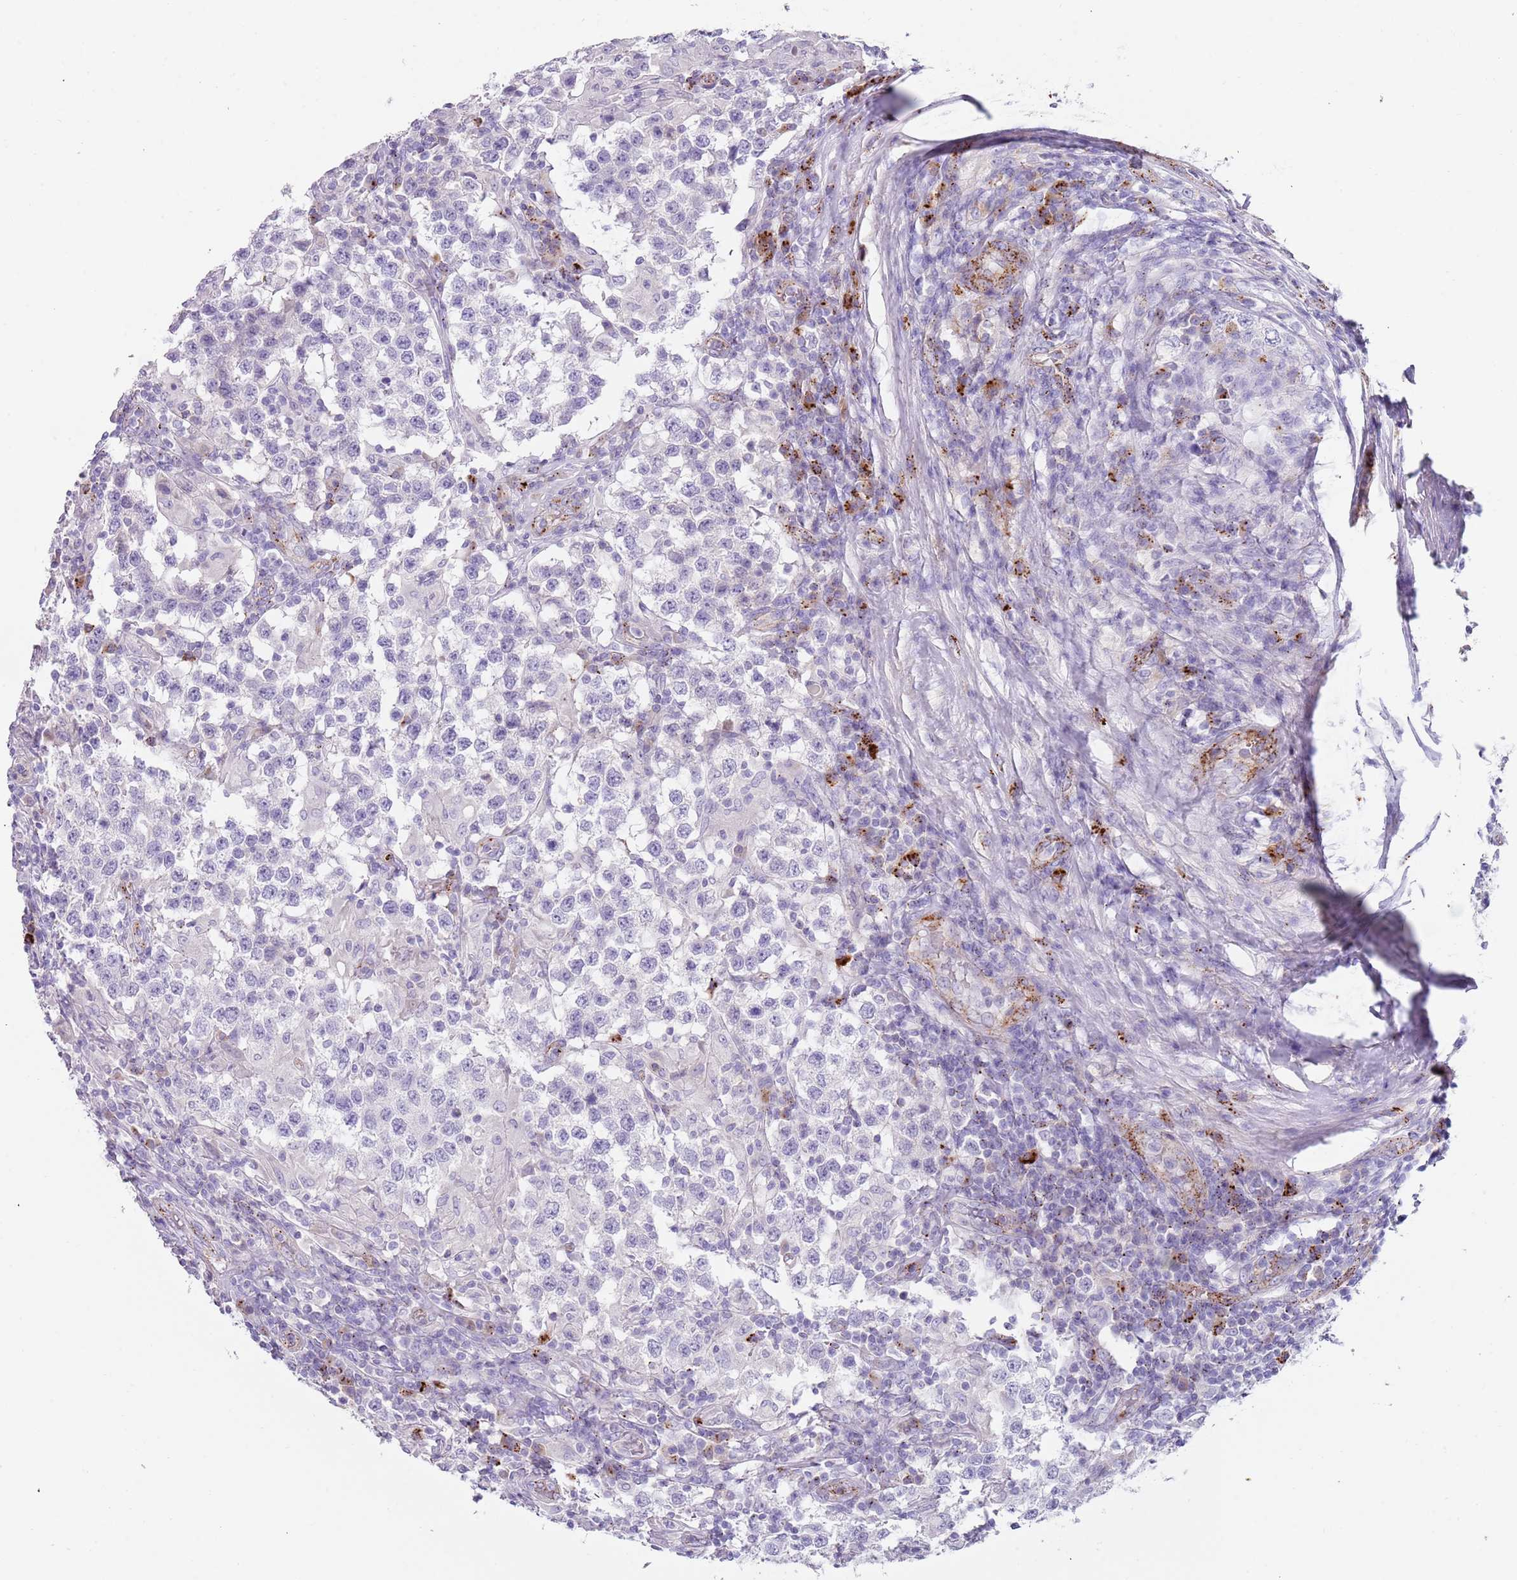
{"staining": {"intensity": "negative", "quantity": "none", "location": "none"}, "tissue": "testis cancer", "cell_type": "Tumor cells", "image_type": "cancer", "snomed": [{"axis": "morphology", "description": "Seminoma, NOS"}, {"axis": "morphology", "description": "Carcinoma, Embryonal, NOS"}, {"axis": "topography", "description": "Testis"}], "caption": "This is an IHC image of seminoma (testis). There is no staining in tumor cells.", "gene": "LRRN3", "patient": {"sex": "male", "age": 41}}